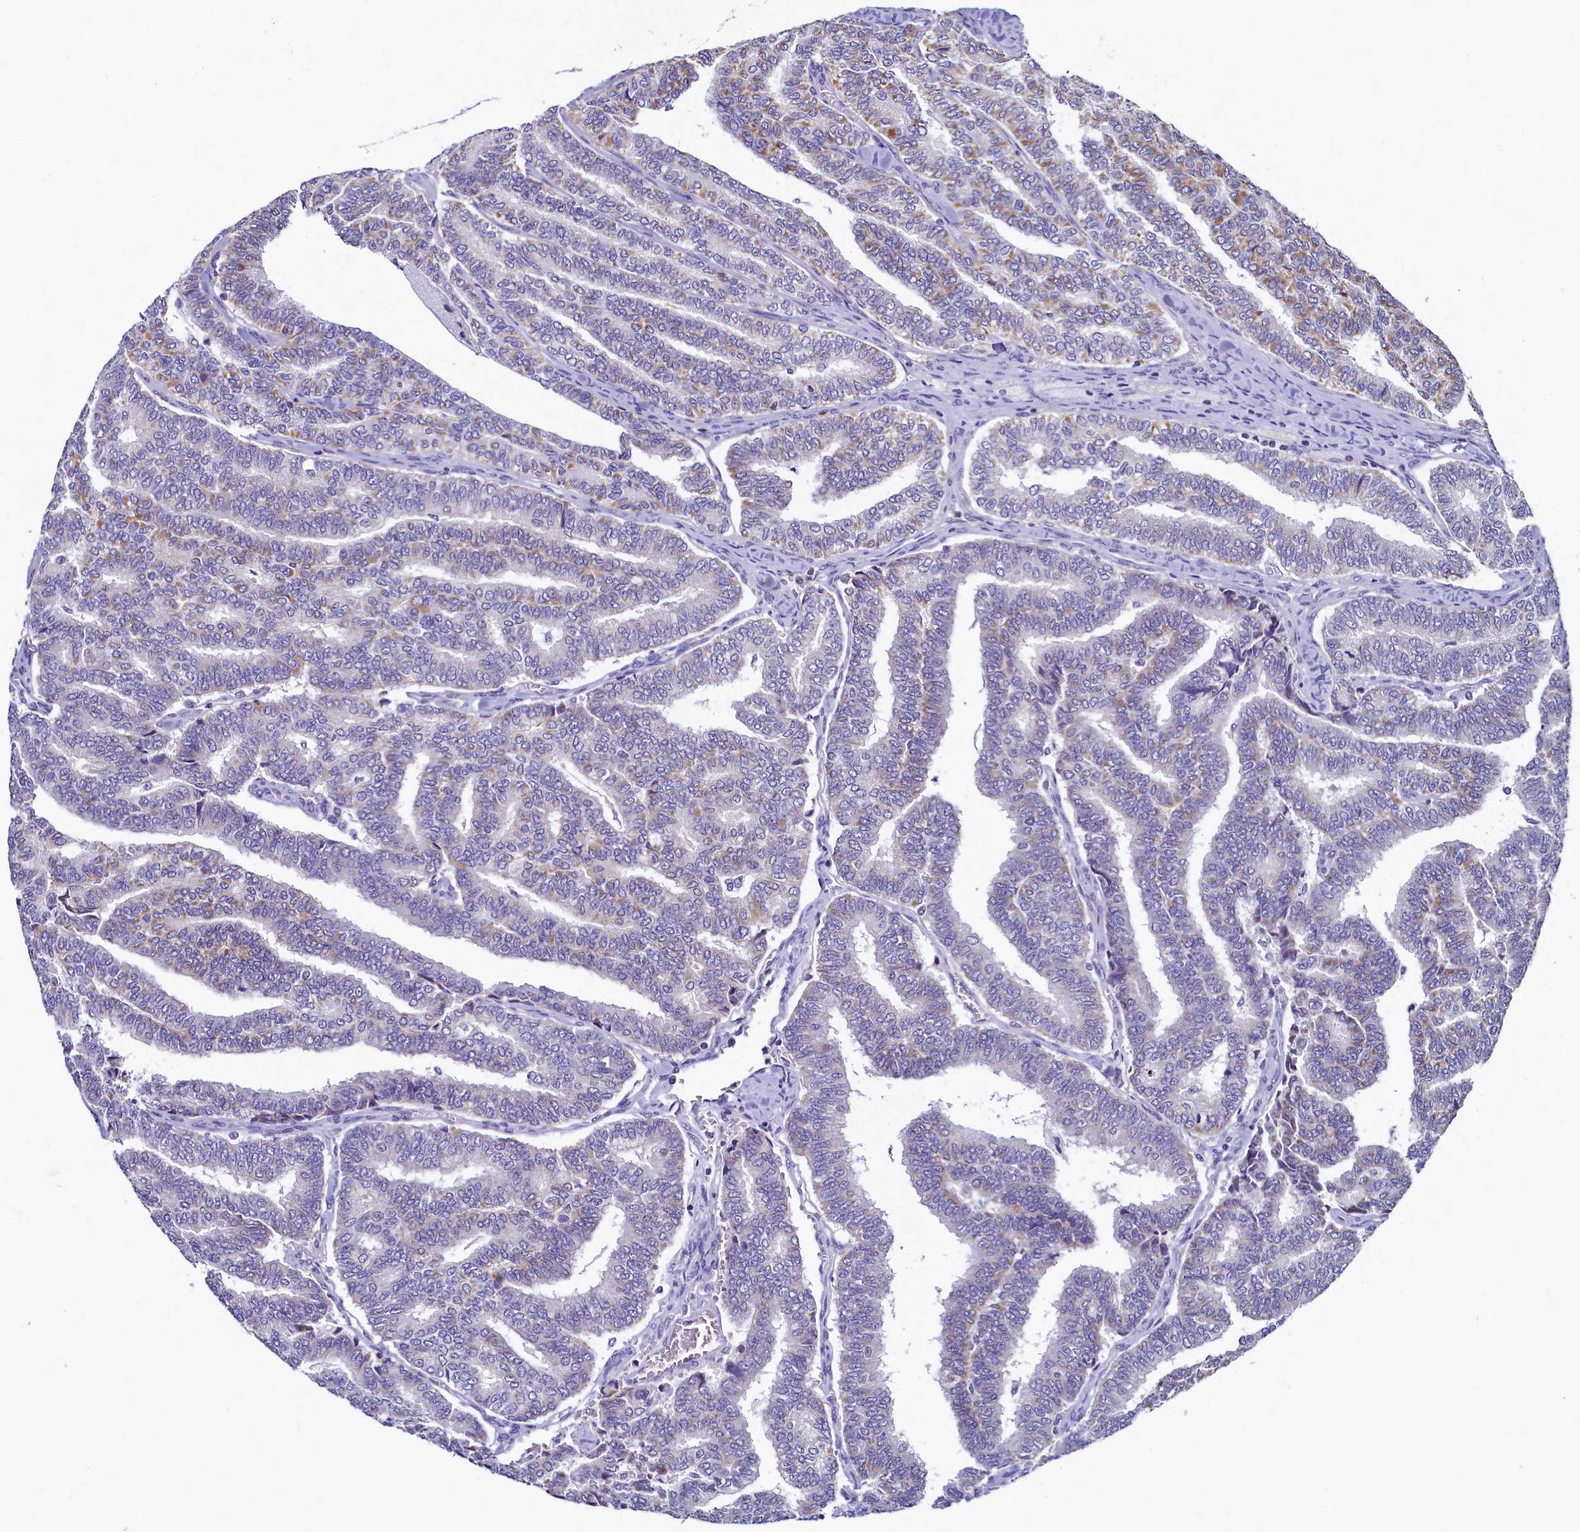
{"staining": {"intensity": "moderate", "quantity": "25%-75%", "location": "cytoplasmic/membranous"}, "tissue": "thyroid cancer", "cell_type": "Tumor cells", "image_type": "cancer", "snomed": [{"axis": "morphology", "description": "Papillary adenocarcinoma, NOS"}, {"axis": "topography", "description": "Thyroid gland"}], "caption": "IHC image of neoplastic tissue: thyroid papillary adenocarcinoma stained using IHC reveals medium levels of moderate protein expression localized specifically in the cytoplasmic/membranous of tumor cells, appearing as a cytoplasmic/membranous brown color.", "gene": "NCKAP5L", "patient": {"sex": "female", "age": 35}}